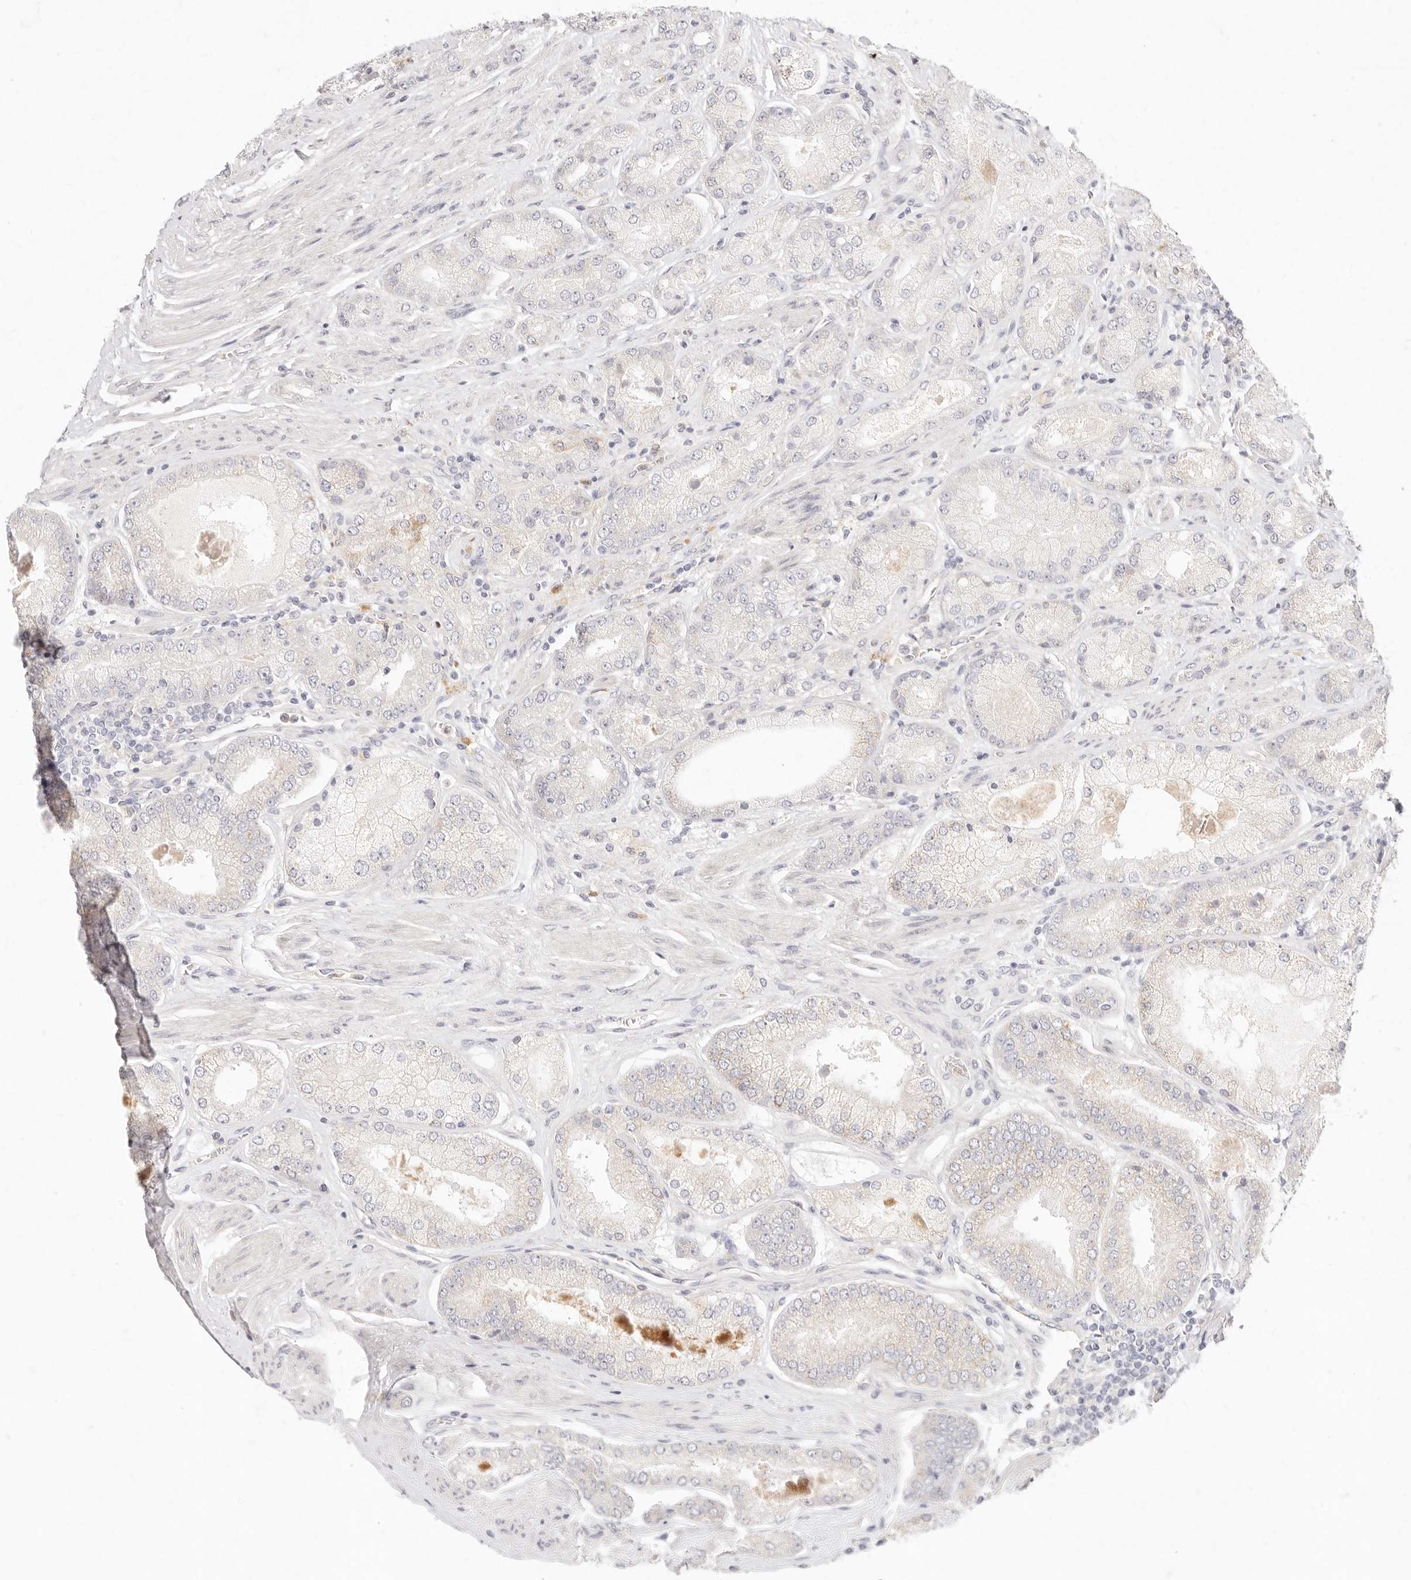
{"staining": {"intensity": "negative", "quantity": "none", "location": "none"}, "tissue": "prostate cancer", "cell_type": "Tumor cells", "image_type": "cancer", "snomed": [{"axis": "morphology", "description": "Adenocarcinoma, High grade"}, {"axis": "topography", "description": "Prostate"}], "caption": "A high-resolution micrograph shows immunohistochemistry (IHC) staining of prostate cancer, which displays no significant staining in tumor cells. Nuclei are stained in blue.", "gene": "GPR84", "patient": {"sex": "male", "age": 58}}